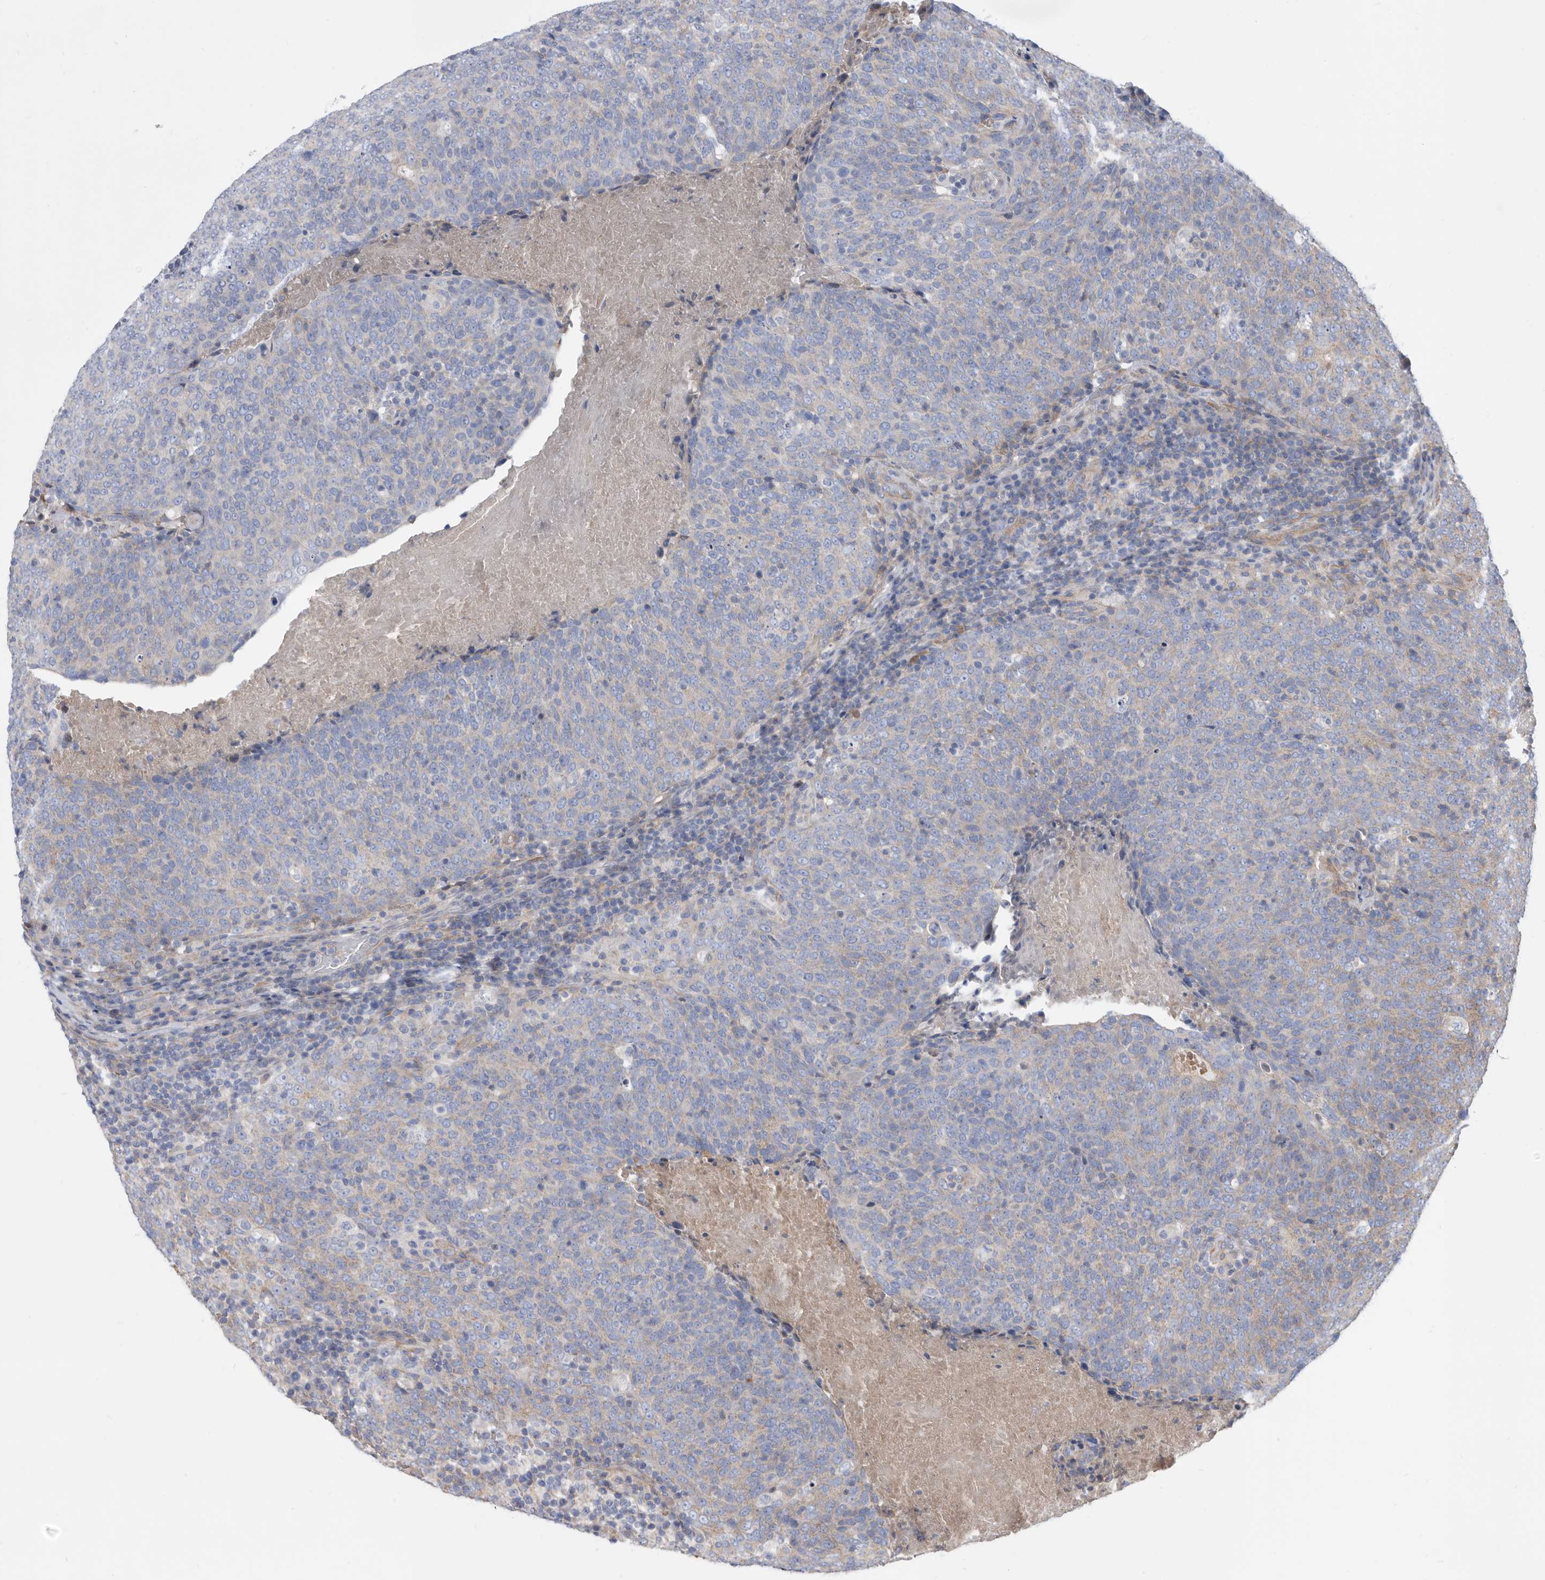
{"staining": {"intensity": "negative", "quantity": "none", "location": "none"}, "tissue": "head and neck cancer", "cell_type": "Tumor cells", "image_type": "cancer", "snomed": [{"axis": "morphology", "description": "Squamous cell carcinoma, NOS"}, {"axis": "morphology", "description": "Squamous cell carcinoma, metastatic, NOS"}, {"axis": "topography", "description": "Lymph node"}, {"axis": "topography", "description": "Head-Neck"}], "caption": "Protein analysis of head and neck cancer displays no significant staining in tumor cells.", "gene": "ATP13A3", "patient": {"sex": "male", "age": 62}}